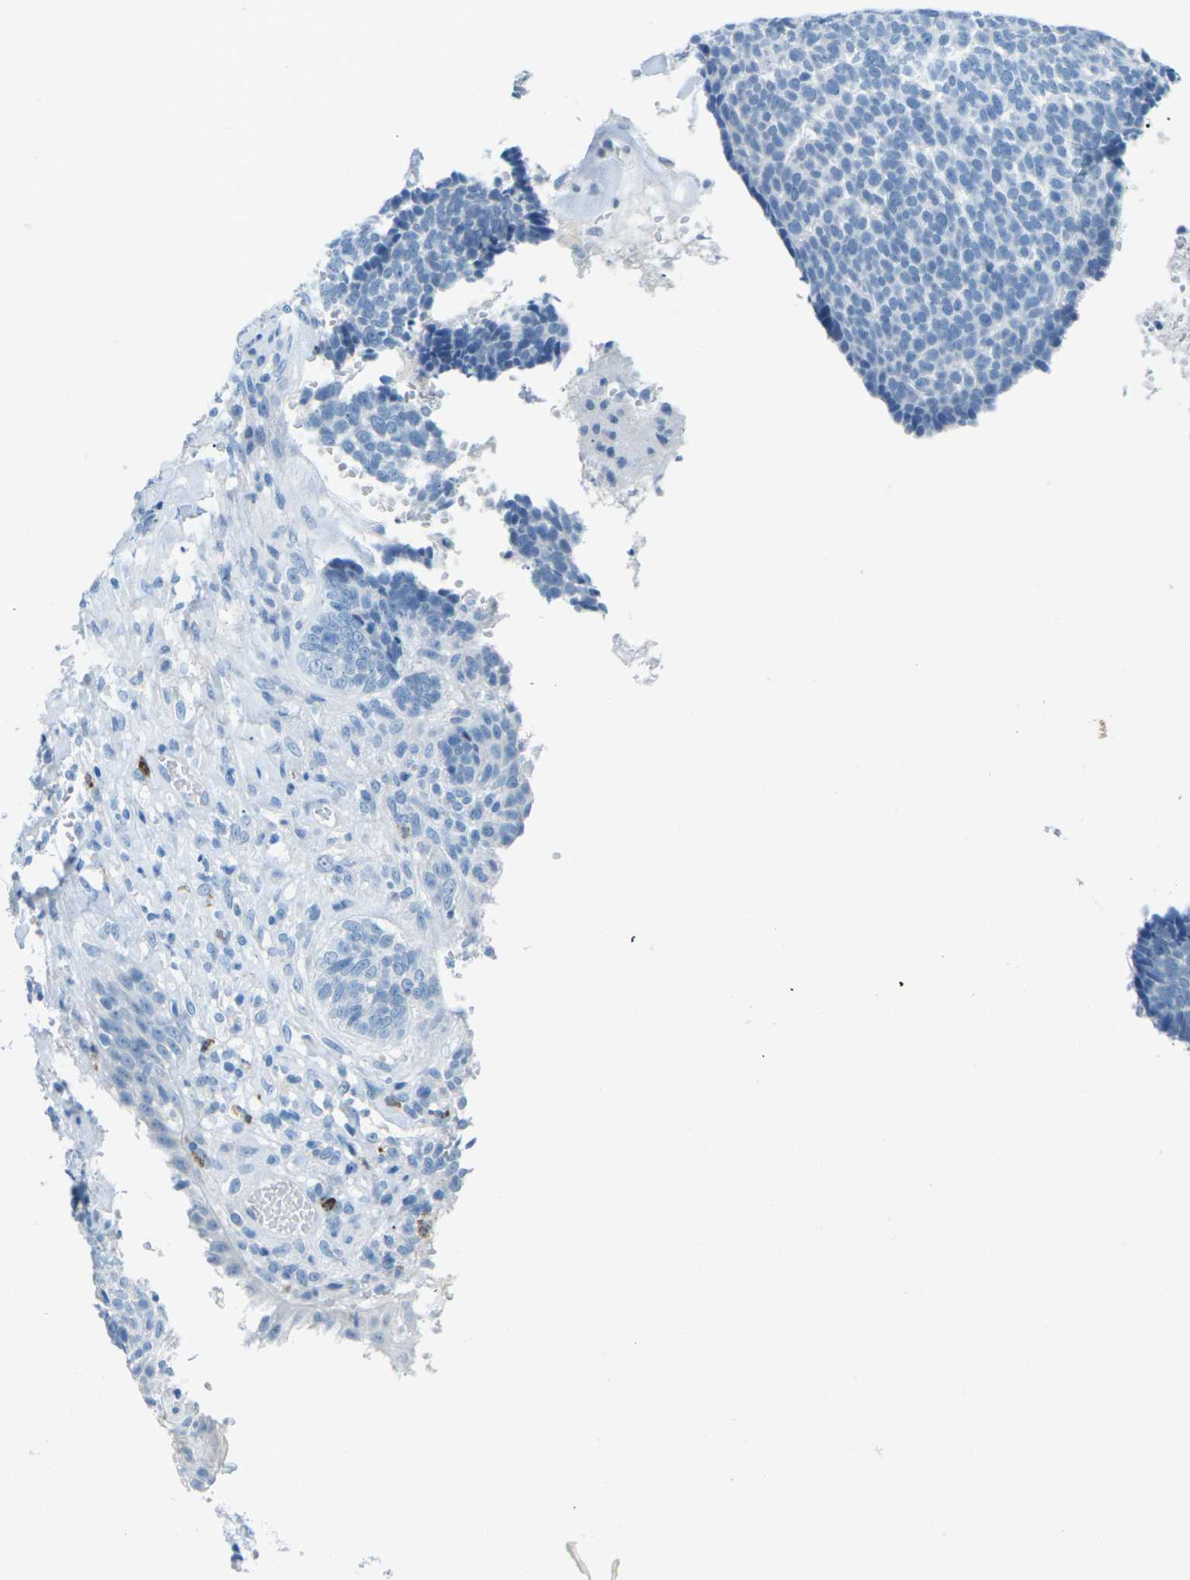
{"staining": {"intensity": "negative", "quantity": "none", "location": "none"}, "tissue": "skin cancer", "cell_type": "Tumor cells", "image_type": "cancer", "snomed": [{"axis": "morphology", "description": "Basal cell carcinoma"}, {"axis": "topography", "description": "Skin"}], "caption": "Basal cell carcinoma (skin) was stained to show a protein in brown. There is no significant positivity in tumor cells. The staining is performed using DAB (3,3'-diaminobenzidine) brown chromogen with nuclei counter-stained in using hematoxylin.", "gene": "CDH16", "patient": {"sex": "male", "age": 84}}